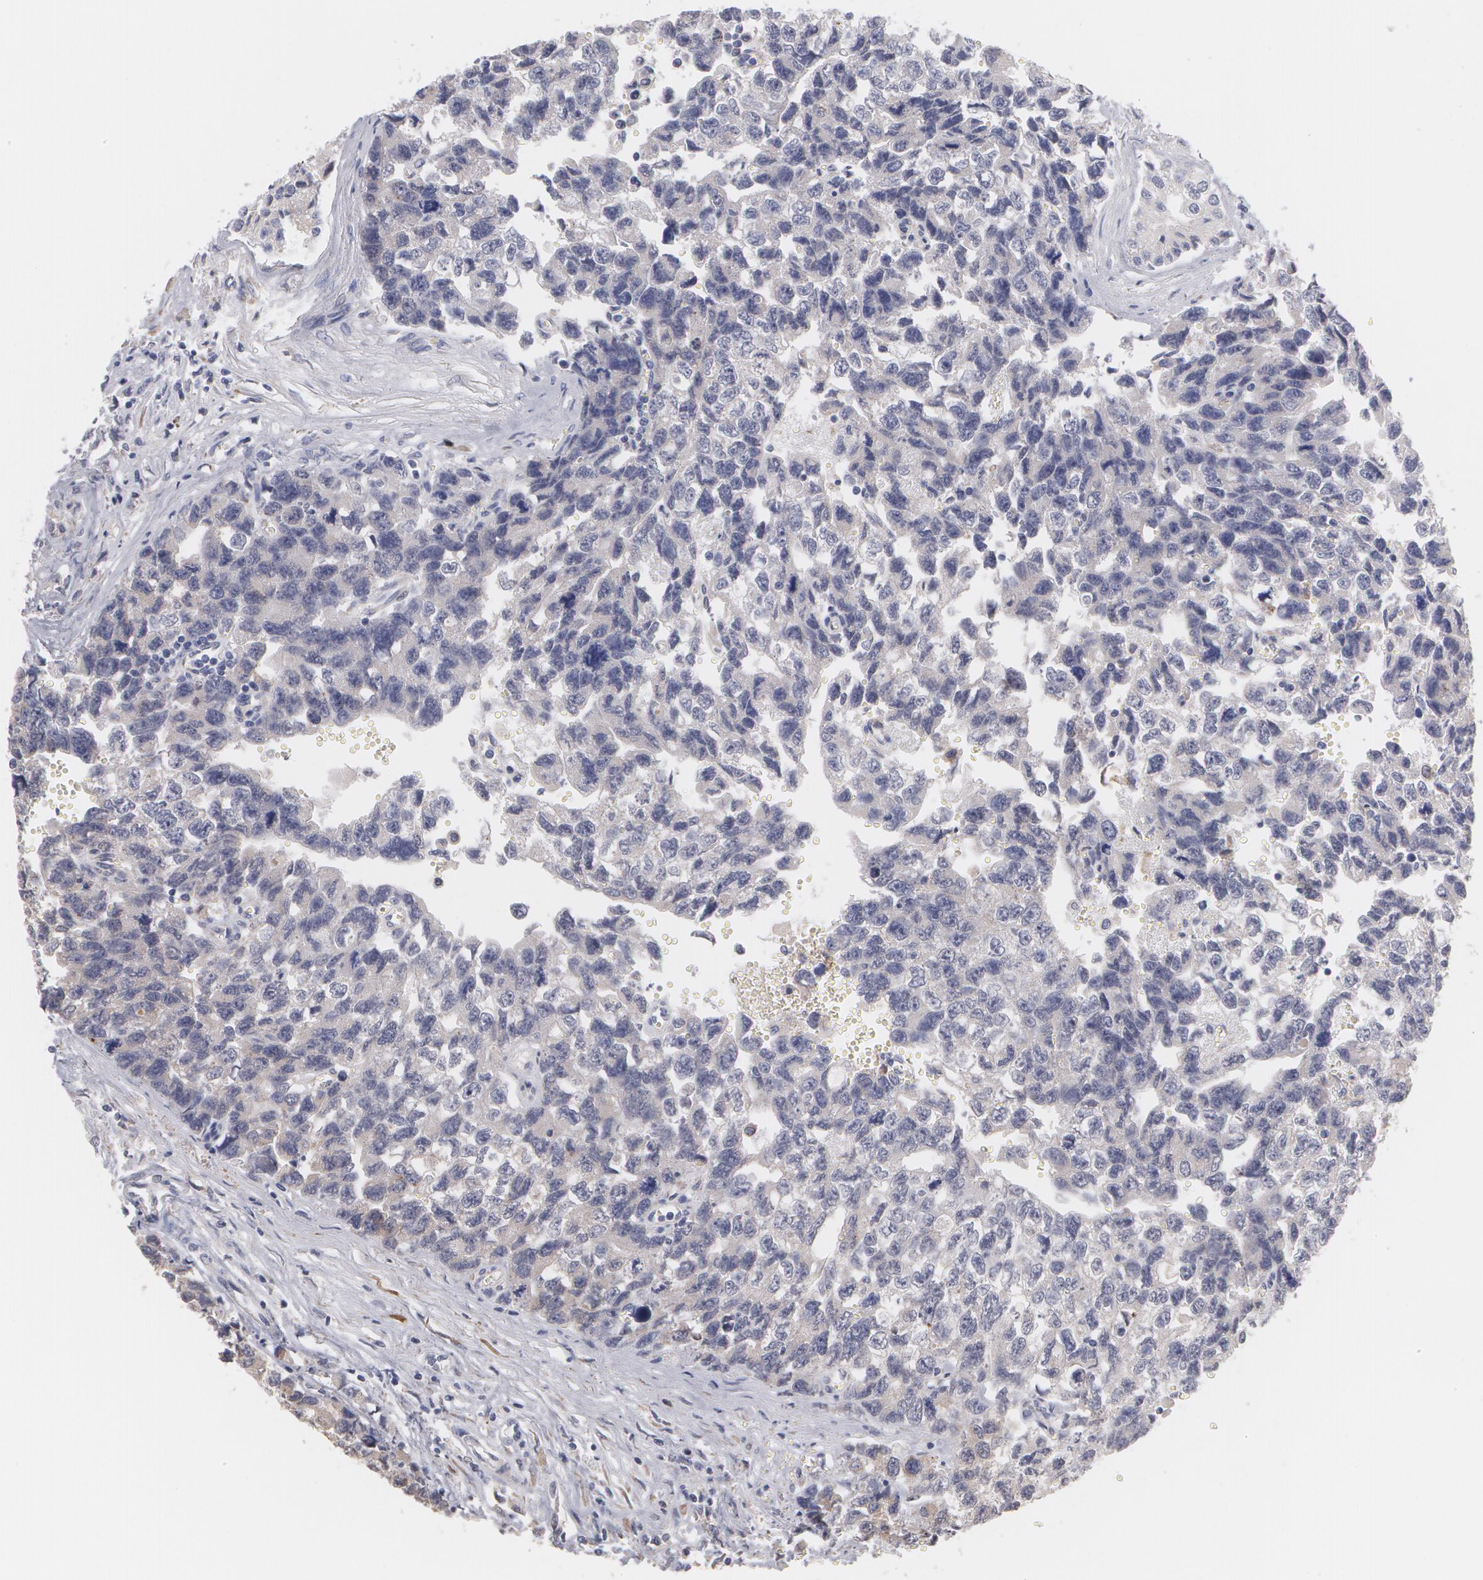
{"staining": {"intensity": "negative", "quantity": "none", "location": "none"}, "tissue": "testis cancer", "cell_type": "Tumor cells", "image_type": "cancer", "snomed": [{"axis": "morphology", "description": "Carcinoma, Embryonal, NOS"}, {"axis": "topography", "description": "Testis"}], "caption": "This is an immunohistochemistry histopathology image of human testis embryonal carcinoma. There is no staining in tumor cells.", "gene": "MTHFD1", "patient": {"sex": "male", "age": 31}}